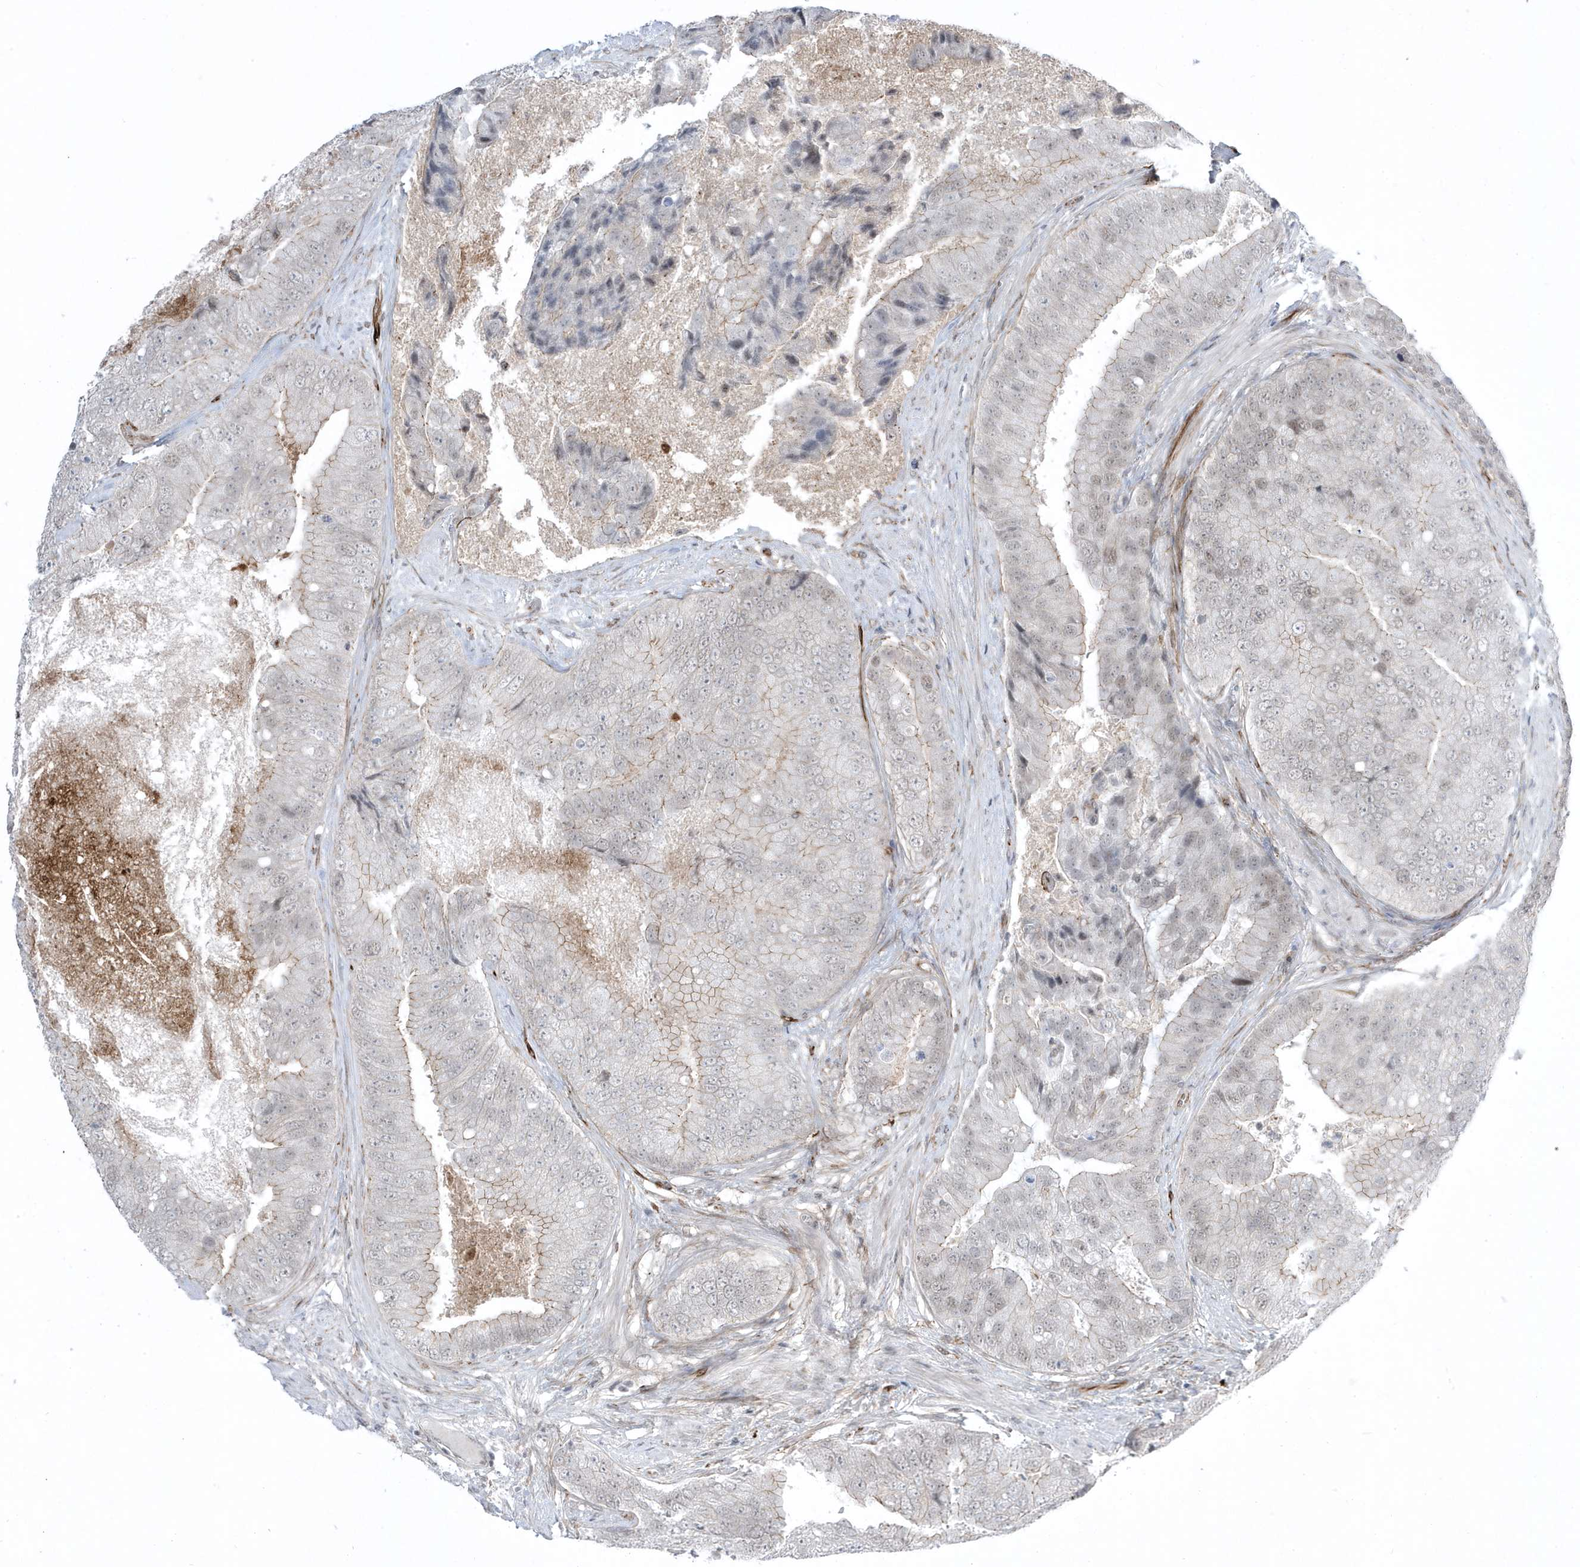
{"staining": {"intensity": "moderate", "quantity": "<25%", "location": "cytoplasmic/membranous"}, "tissue": "prostate cancer", "cell_type": "Tumor cells", "image_type": "cancer", "snomed": [{"axis": "morphology", "description": "Adenocarcinoma, High grade"}, {"axis": "topography", "description": "Prostate"}], "caption": "The immunohistochemical stain highlights moderate cytoplasmic/membranous expression in tumor cells of prostate cancer tissue. The staining was performed using DAB to visualize the protein expression in brown, while the nuclei were stained in blue with hematoxylin (Magnification: 20x).", "gene": "ADAMTSL3", "patient": {"sex": "male", "age": 70}}